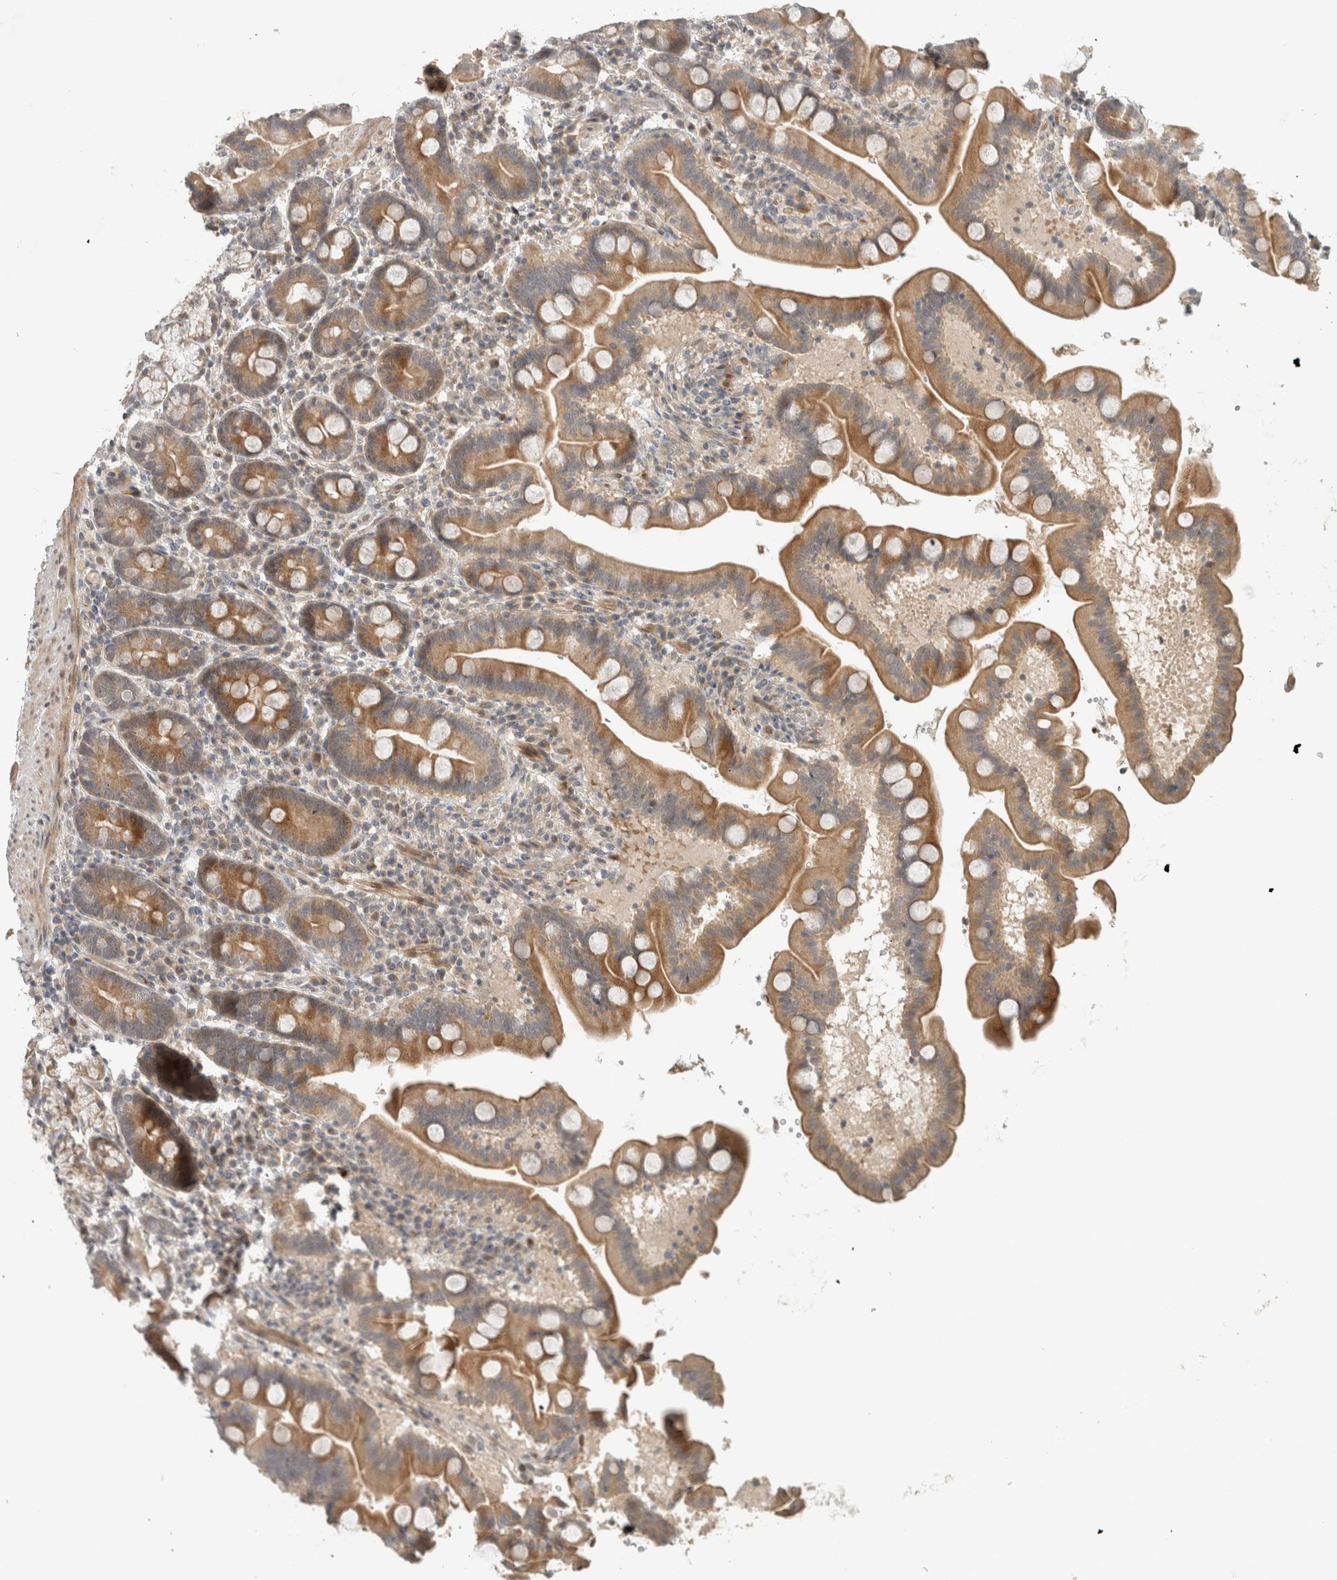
{"staining": {"intensity": "moderate", "quantity": "25%-75%", "location": "cytoplasmic/membranous"}, "tissue": "duodenum", "cell_type": "Glandular cells", "image_type": "normal", "snomed": [{"axis": "morphology", "description": "Normal tissue, NOS"}, {"axis": "topography", "description": "Duodenum"}], "caption": "The micrograph shows a brown stain indicating the presence of a protein in the cytoplasmic/membranous of glandular cells in duodenum. Using DAB (brown) and hematoxylin (blue) stains, captured at high magnification using brightfield microscopy.", "gene": "ERCC6L2", "patient": {"sex": "male", "age": 54}}